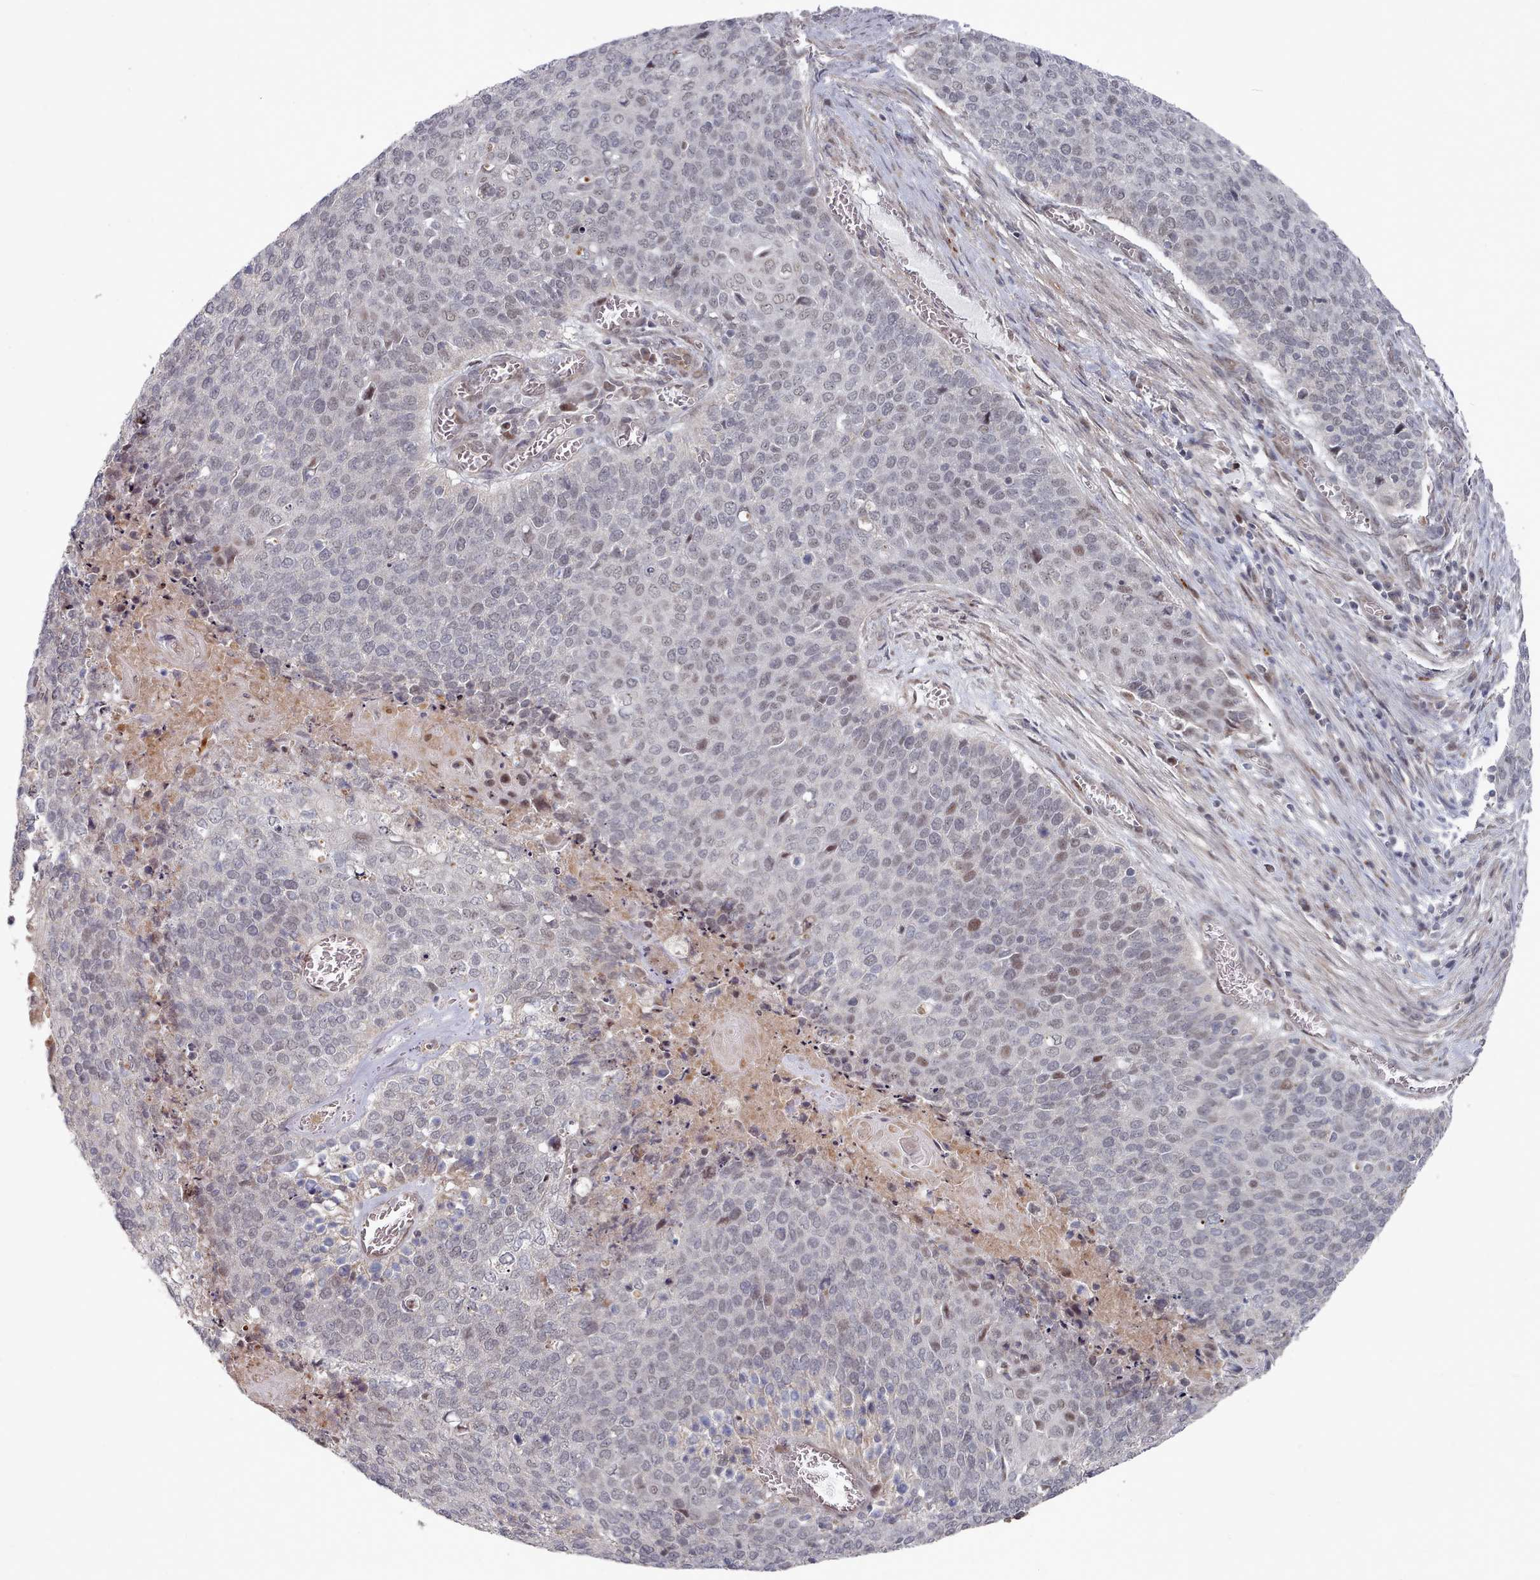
{"staining": {"intensity": "negative", "quantity": "none", "location": "none"}, "tissue": "cervical cancer", "cell_type": "Tumor cells", "image_type": "cancer", "snomed": [{"axis": "morphology", "description": "Squamous cell carcinoma, NOS"}, {"axis": "topography", "description": "Cervix"}], "caption": "Immunohistochemistry of cervical squamous cell carcinoma shows no expression in tumor cells. Nuclei are stained in blue.", "gene": "CPSF4", "patient": {"sex": "female", "age": 39}}